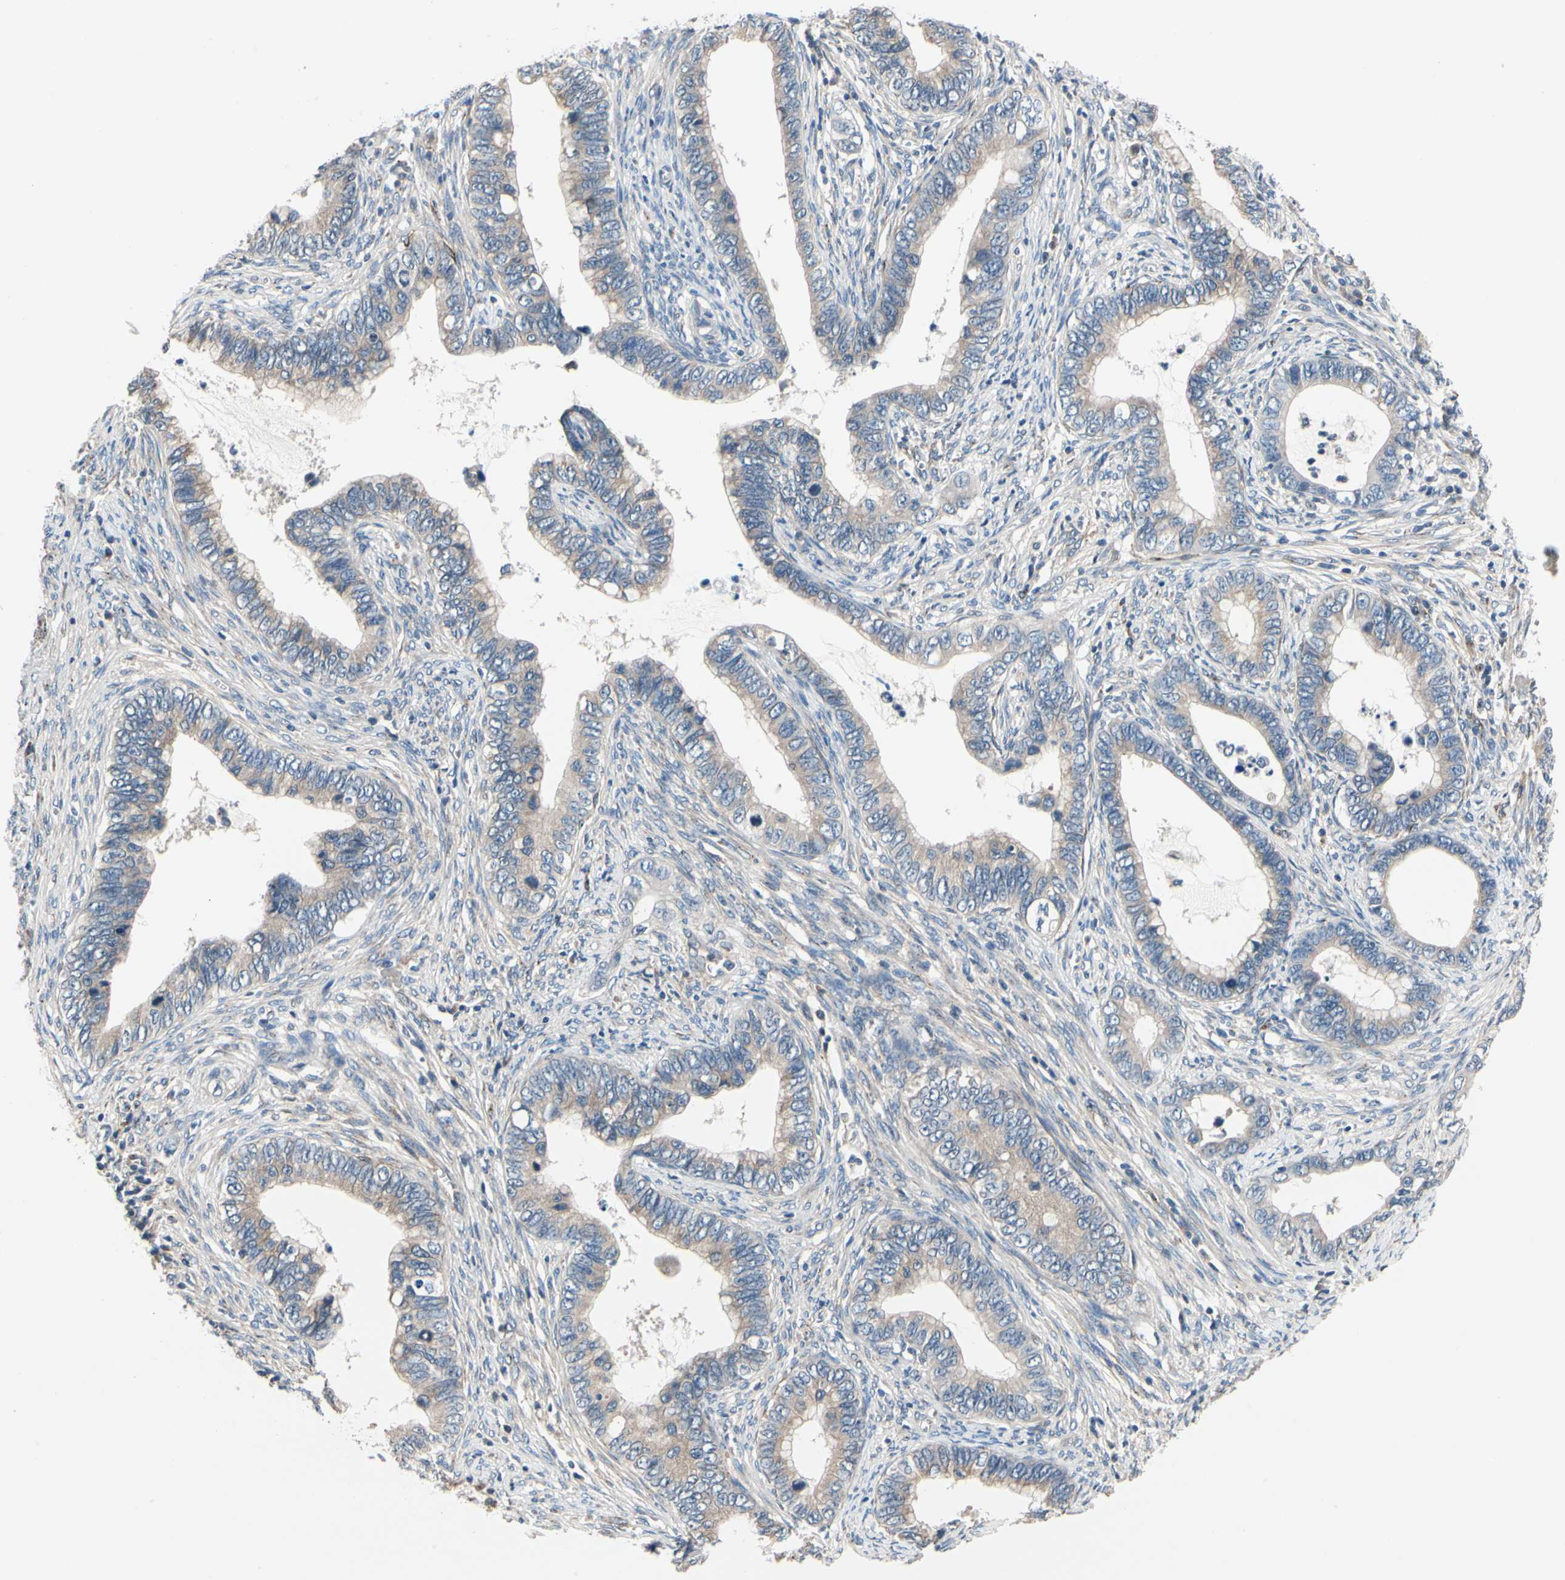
{"staining": {"intensity": "weak", "quantity": "<25%", "location": "cytoplasmic/membranous"}, "tissue": "cervical cancer", "cell_type": "Tumor cells", "image_type": "cancer", "snomed": [{"axis": "morphology", "description": "Adenocarcinoma, NOS"}, {"axis": "topography", "description": "Cervix"}], "caption": "A histopathology image of adenocarcinoma (cervical) stained for a protein shows no brown staining in tumor cells.", "gene": "PRKAR2B", "patient": {"sex": "female", "age": 44}}